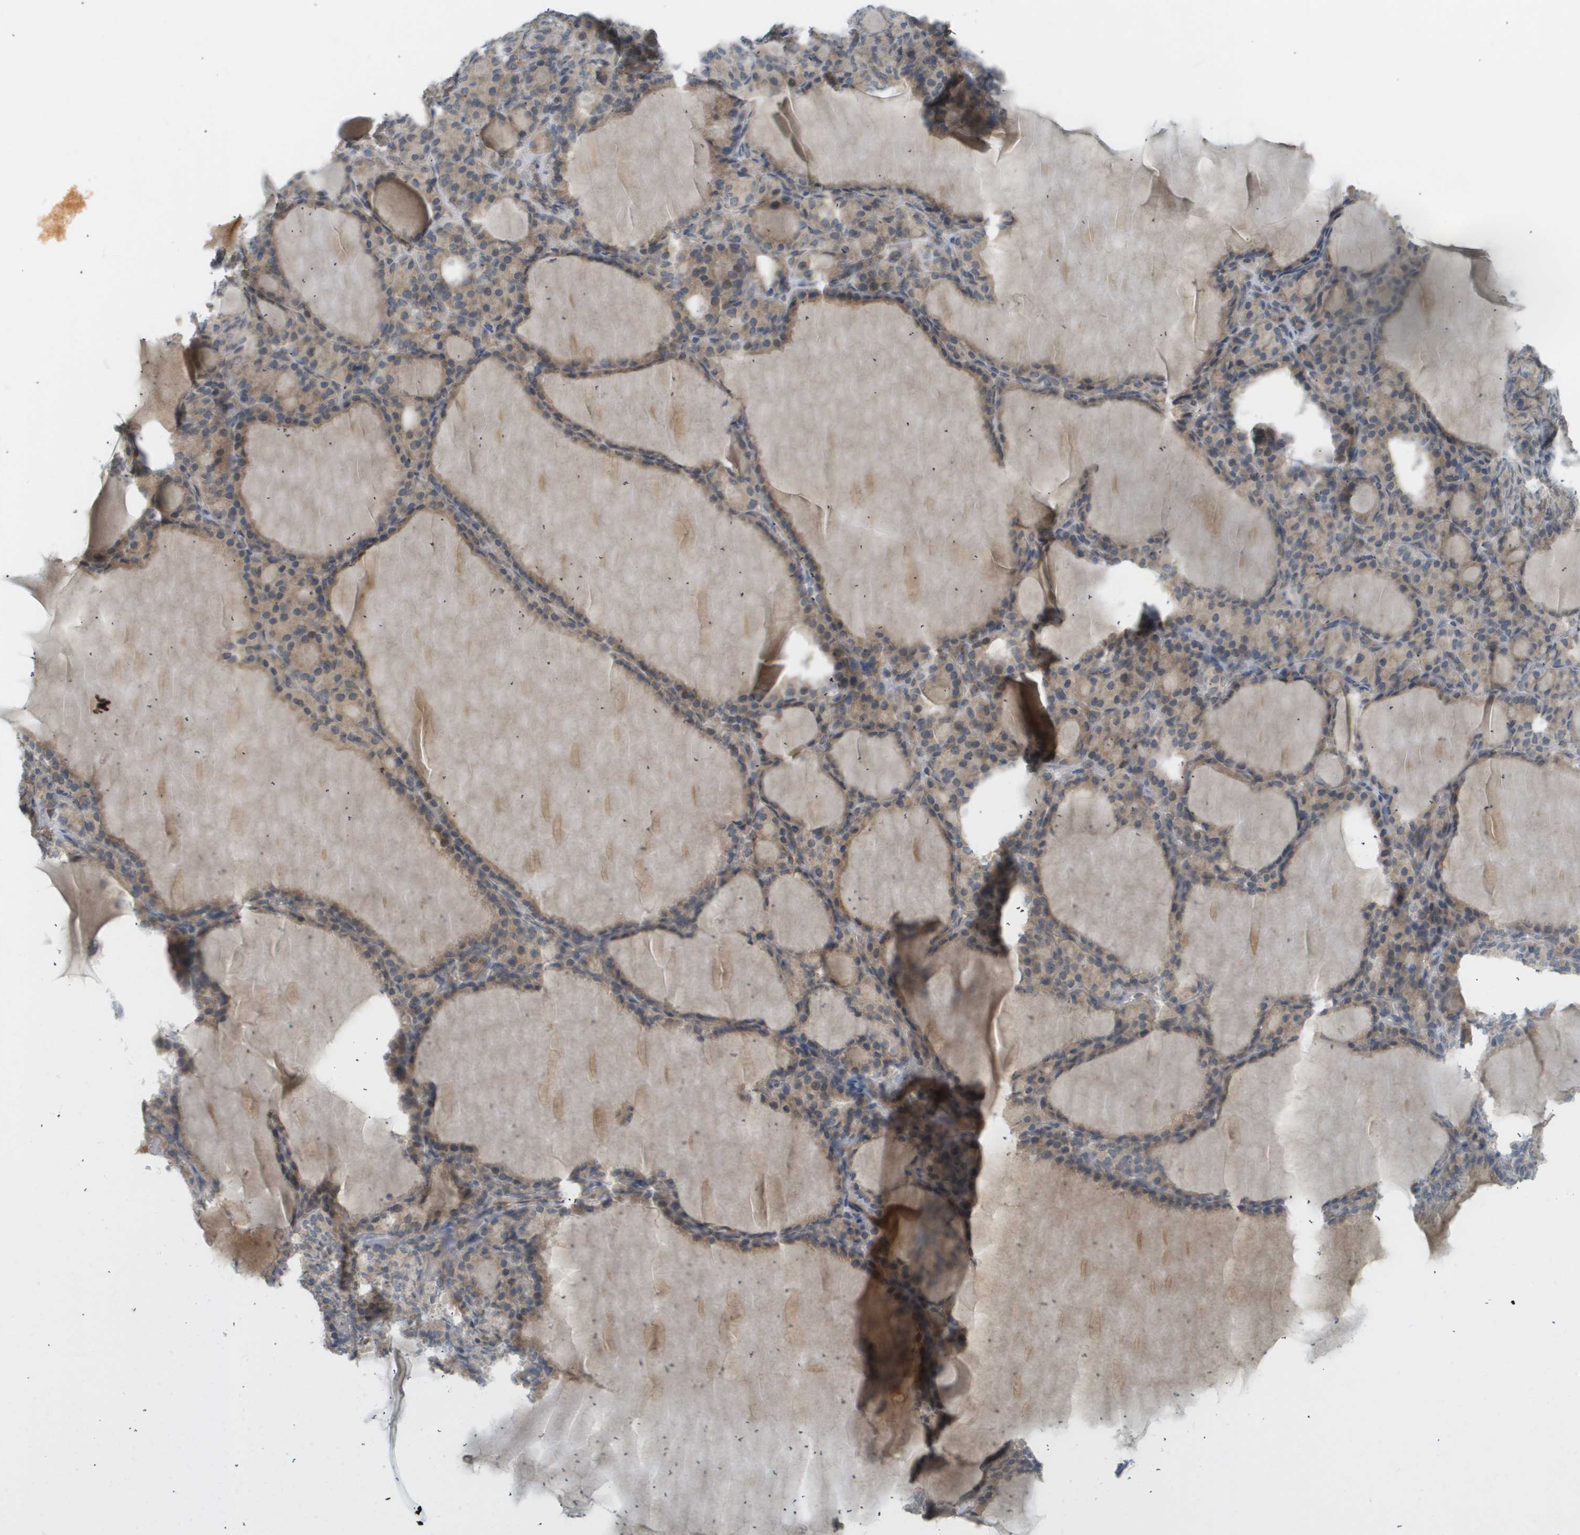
{"staining": {"intensity": "weak", "quantity": "<25%", "location": "cytoplasmic/membranous"}, "tissue": "thyroid gland", "cell_type": "Glandular cells", "image_type": "normal", "snomed": [{"axis": "morphology", "description": "Normal tissue, NOS"}, {"axis": "topography", "description": "Thyroid gland"}], "caption": "High magnification brightfield microscopy of unremarkable thyroid gland stained with DAB (3,3'-diaminobenzidine) (brown) and counterstained with hematoxylin (blue): glandular cells show no significant staining.", "gene": "PROC", "patient": {"sex": "female", "age": 28}}